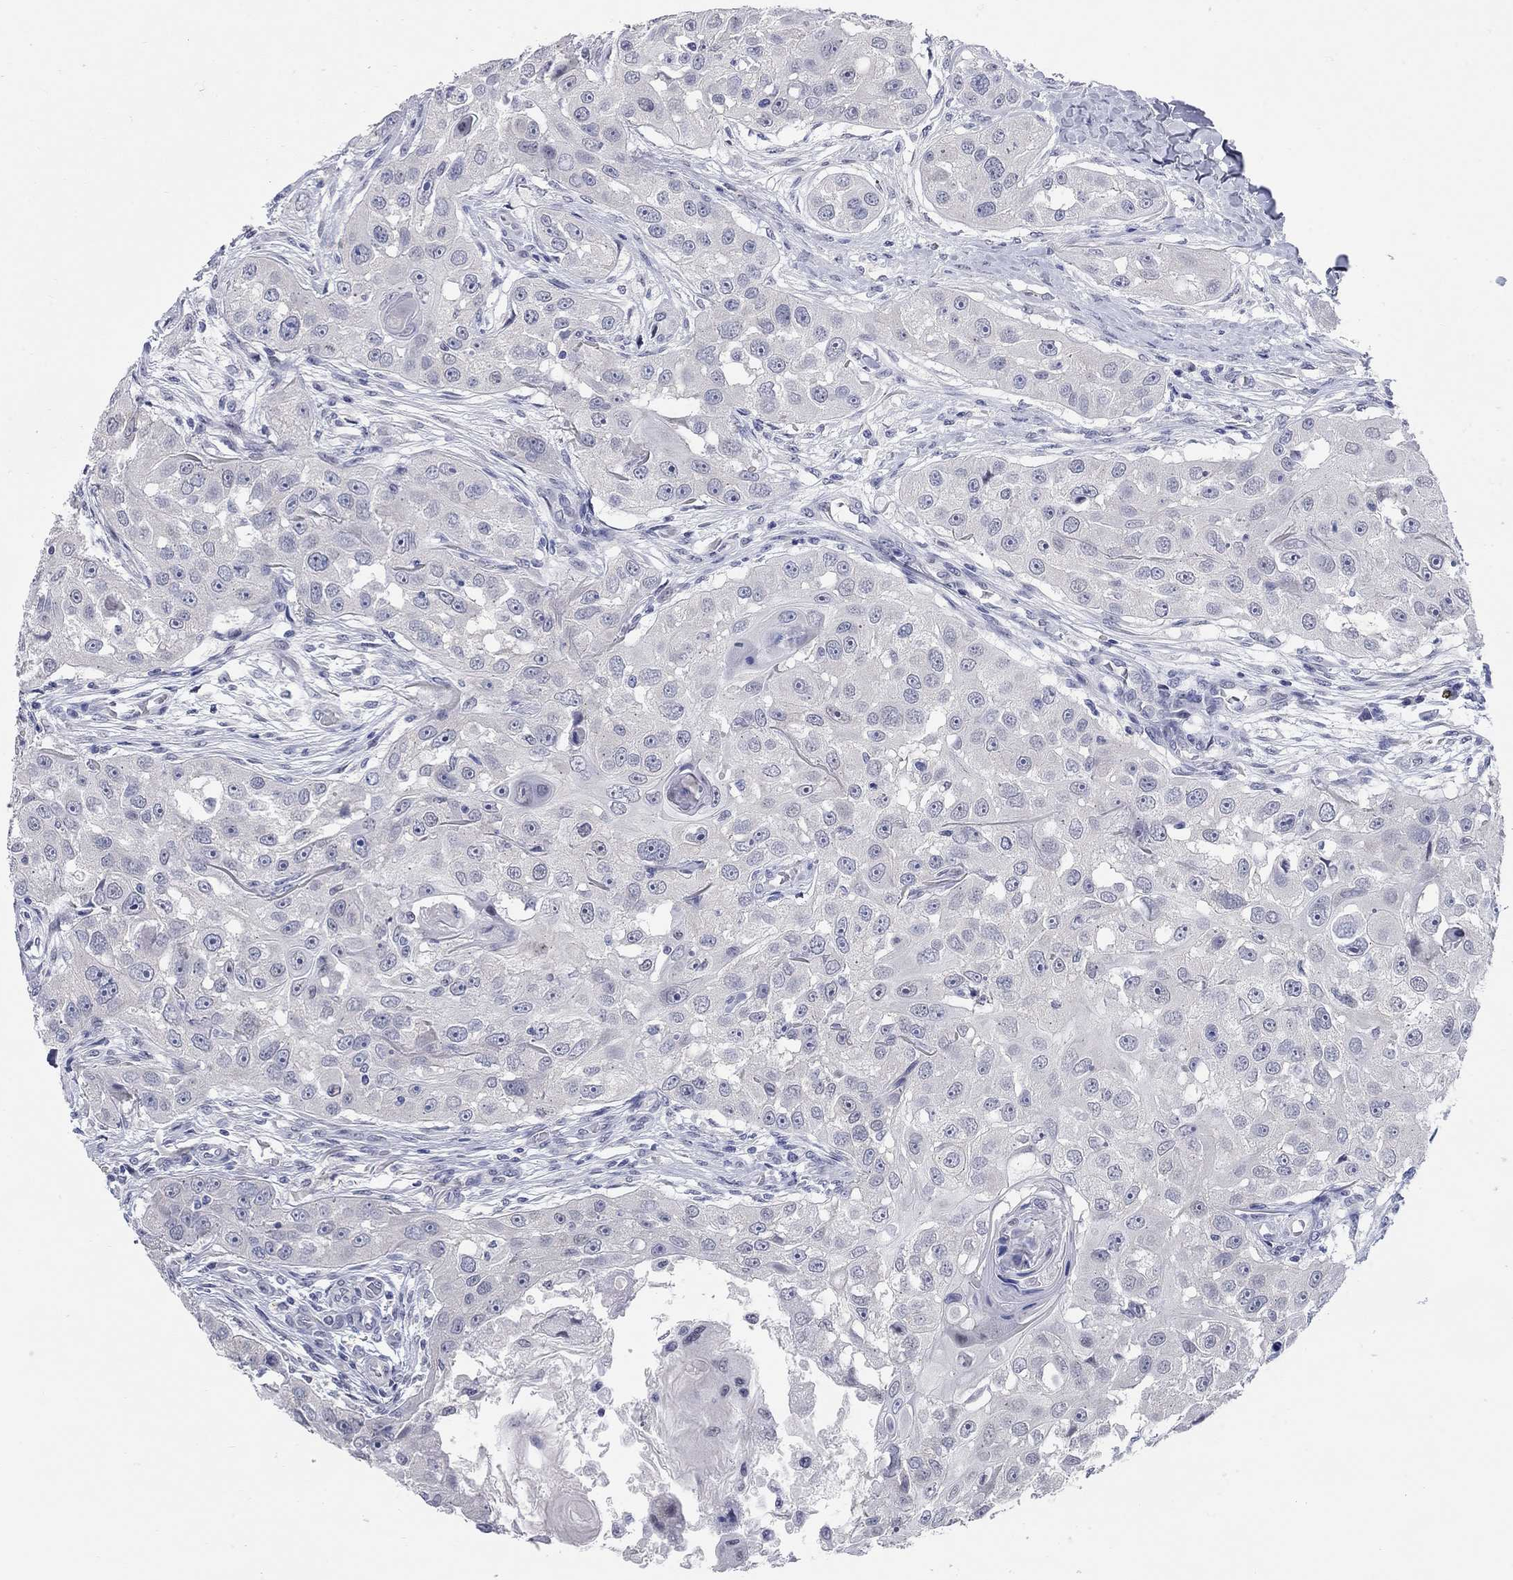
{"staining": {"intensity": "negative", "quantity": "none", "location": "none"}, "tissue": "head and neck cancer", "cell_type": "Tumor cells", "image_type": "cancer", "snomed": [{"axis": "morphology", "description": "Squamous cell carcinoma, NOS"}, {"axis": "topography", "description": "Head-Neck"}], "caption": "The photomicrograph demonstrates no significant expression in tumor cells of head and neck squamous cell carcinoma. Nuclei are stained in blue.", "gene": "WASF3", "patient": {"sex": "male", "age": 51}}